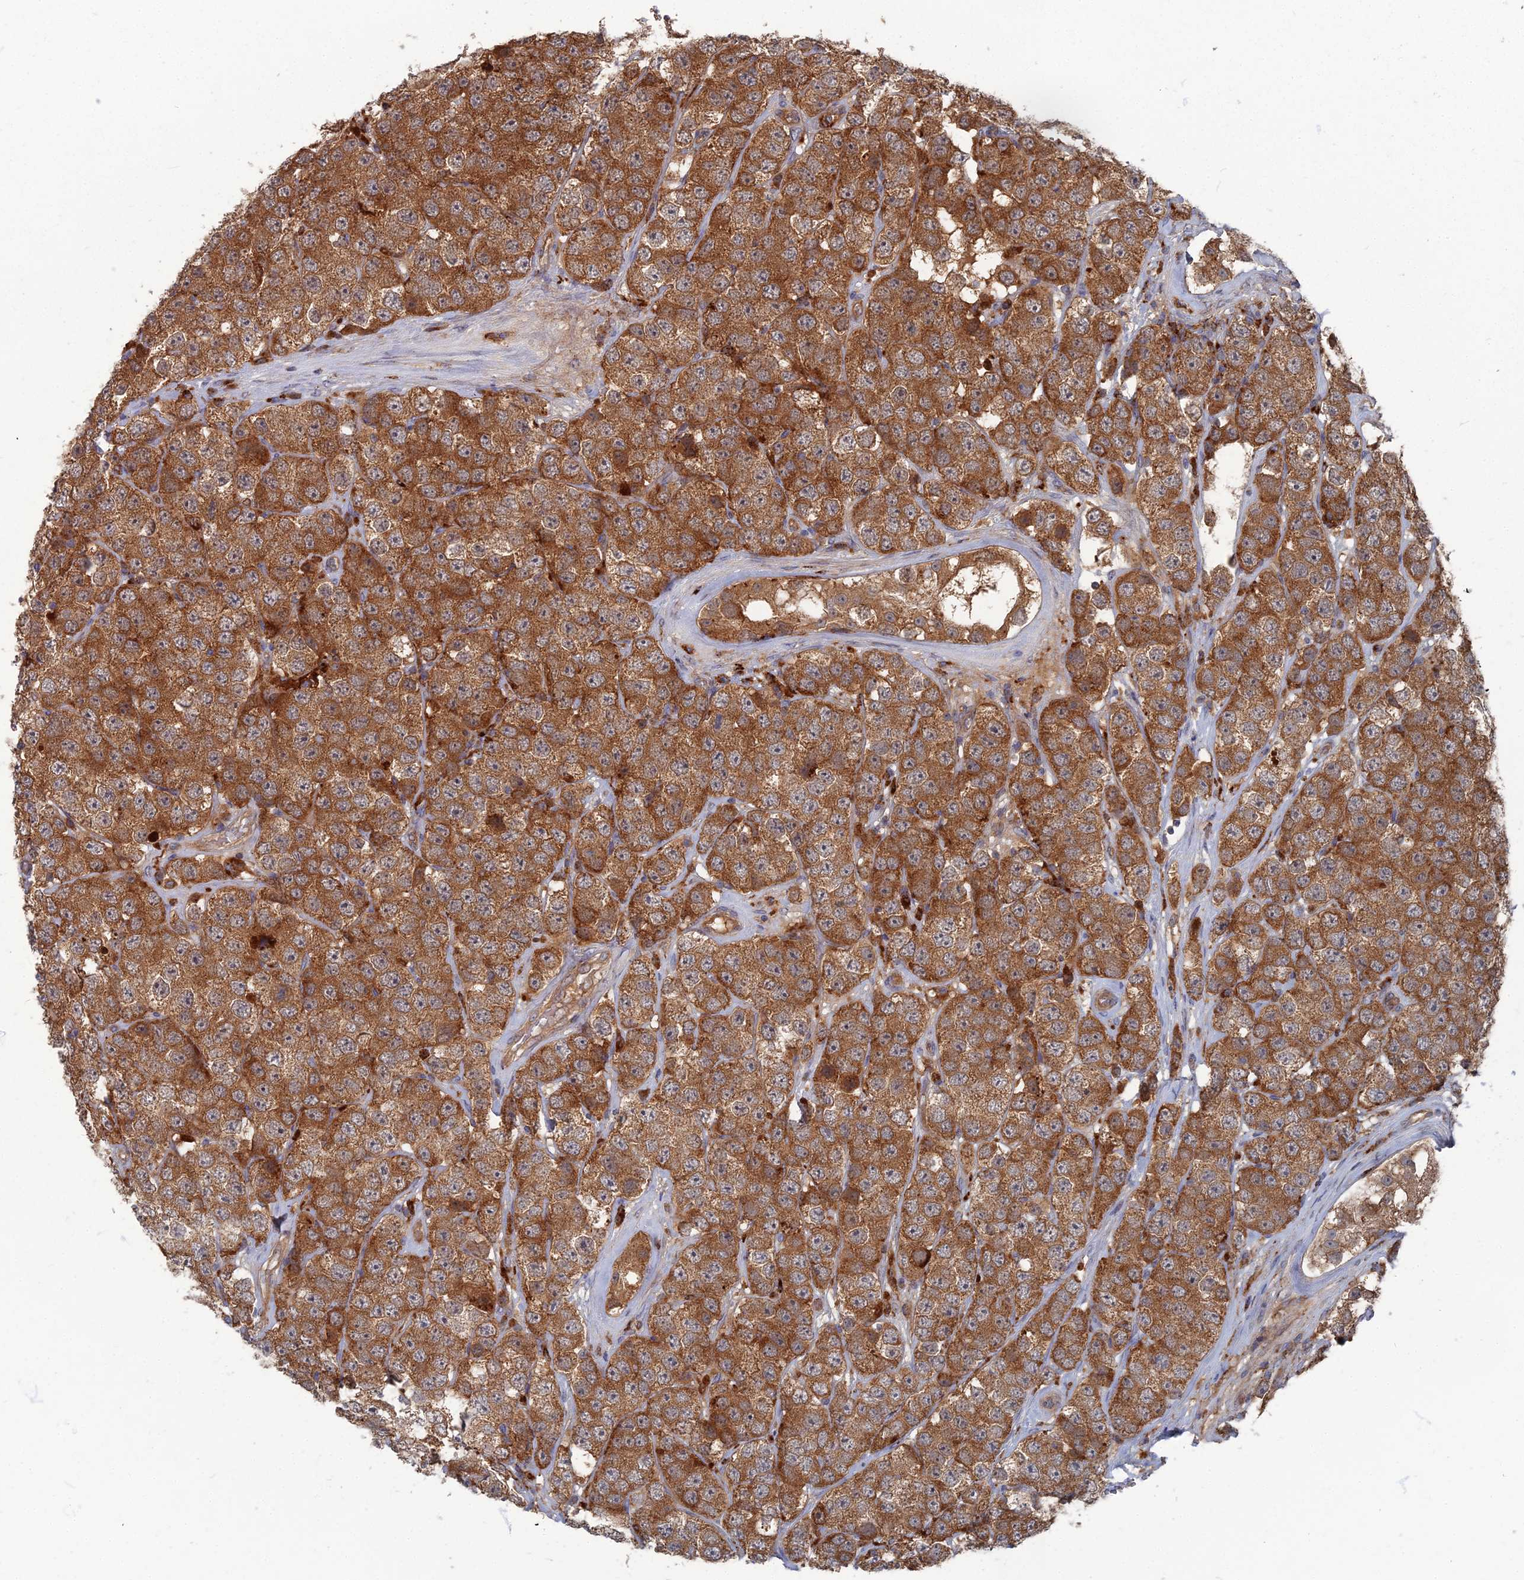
{"staining": {"intensity": "strong", "quantity": ">75%", "location": "cytoplasmic/membranous"}, "tissue": "testis cancer", "cell_type": "Tumor cells", "image_type": "cancer", "snomed": [{"axis": "morphology", "description": "Seminoma, NOS"}, {"axis": "topography", "description": "Testis"}], "caption": "Human testis seminoma stained with a protein marker displays strong staining in tumor cells.", "gene": "PPCDC", "patient": {"sex": "male", "age": 28}}